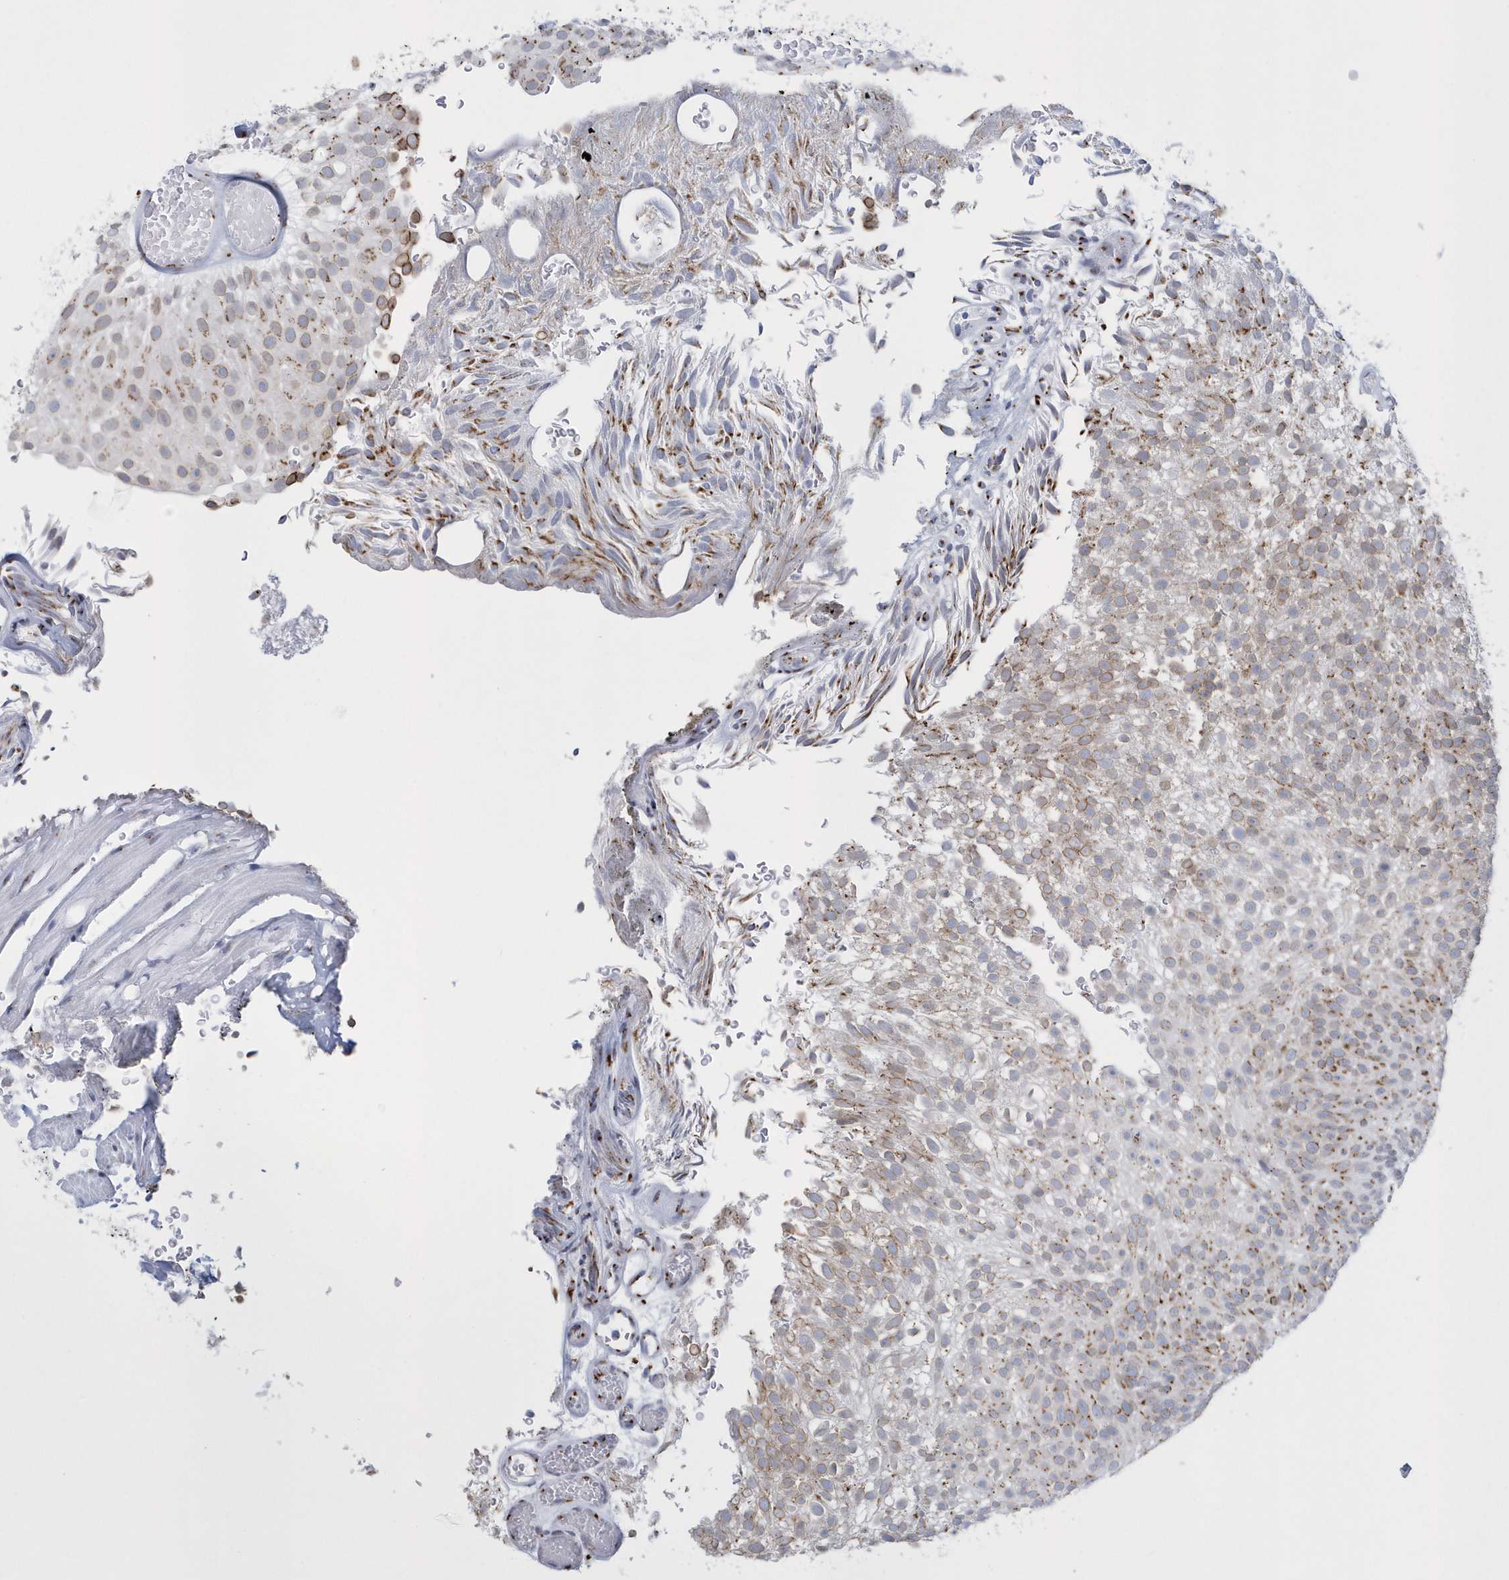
{"staining": {"intensity": "weak", "quantity": ">75%", "location": "cytoplasmic/membranous"}, "tissue": "urothelial cancer", "cell_type": "Tumor cells", "image_type": "cancer", "snomed": [{"axis": "morphology", "description": "Urothelial carcinoma, Low grade"}, {"axis": "topography", "description": "Urinary bladder"}], "caption": "Immunohistochemical staining of urothelial carcinoma (low-grade) reveals low levels of weak cytoplasmic/membranous positivity in about >75% of tumor cells. Nuclei are stained in blue.", "gene": "SLX9", "patient": {"sex": "male", "age": 78}}